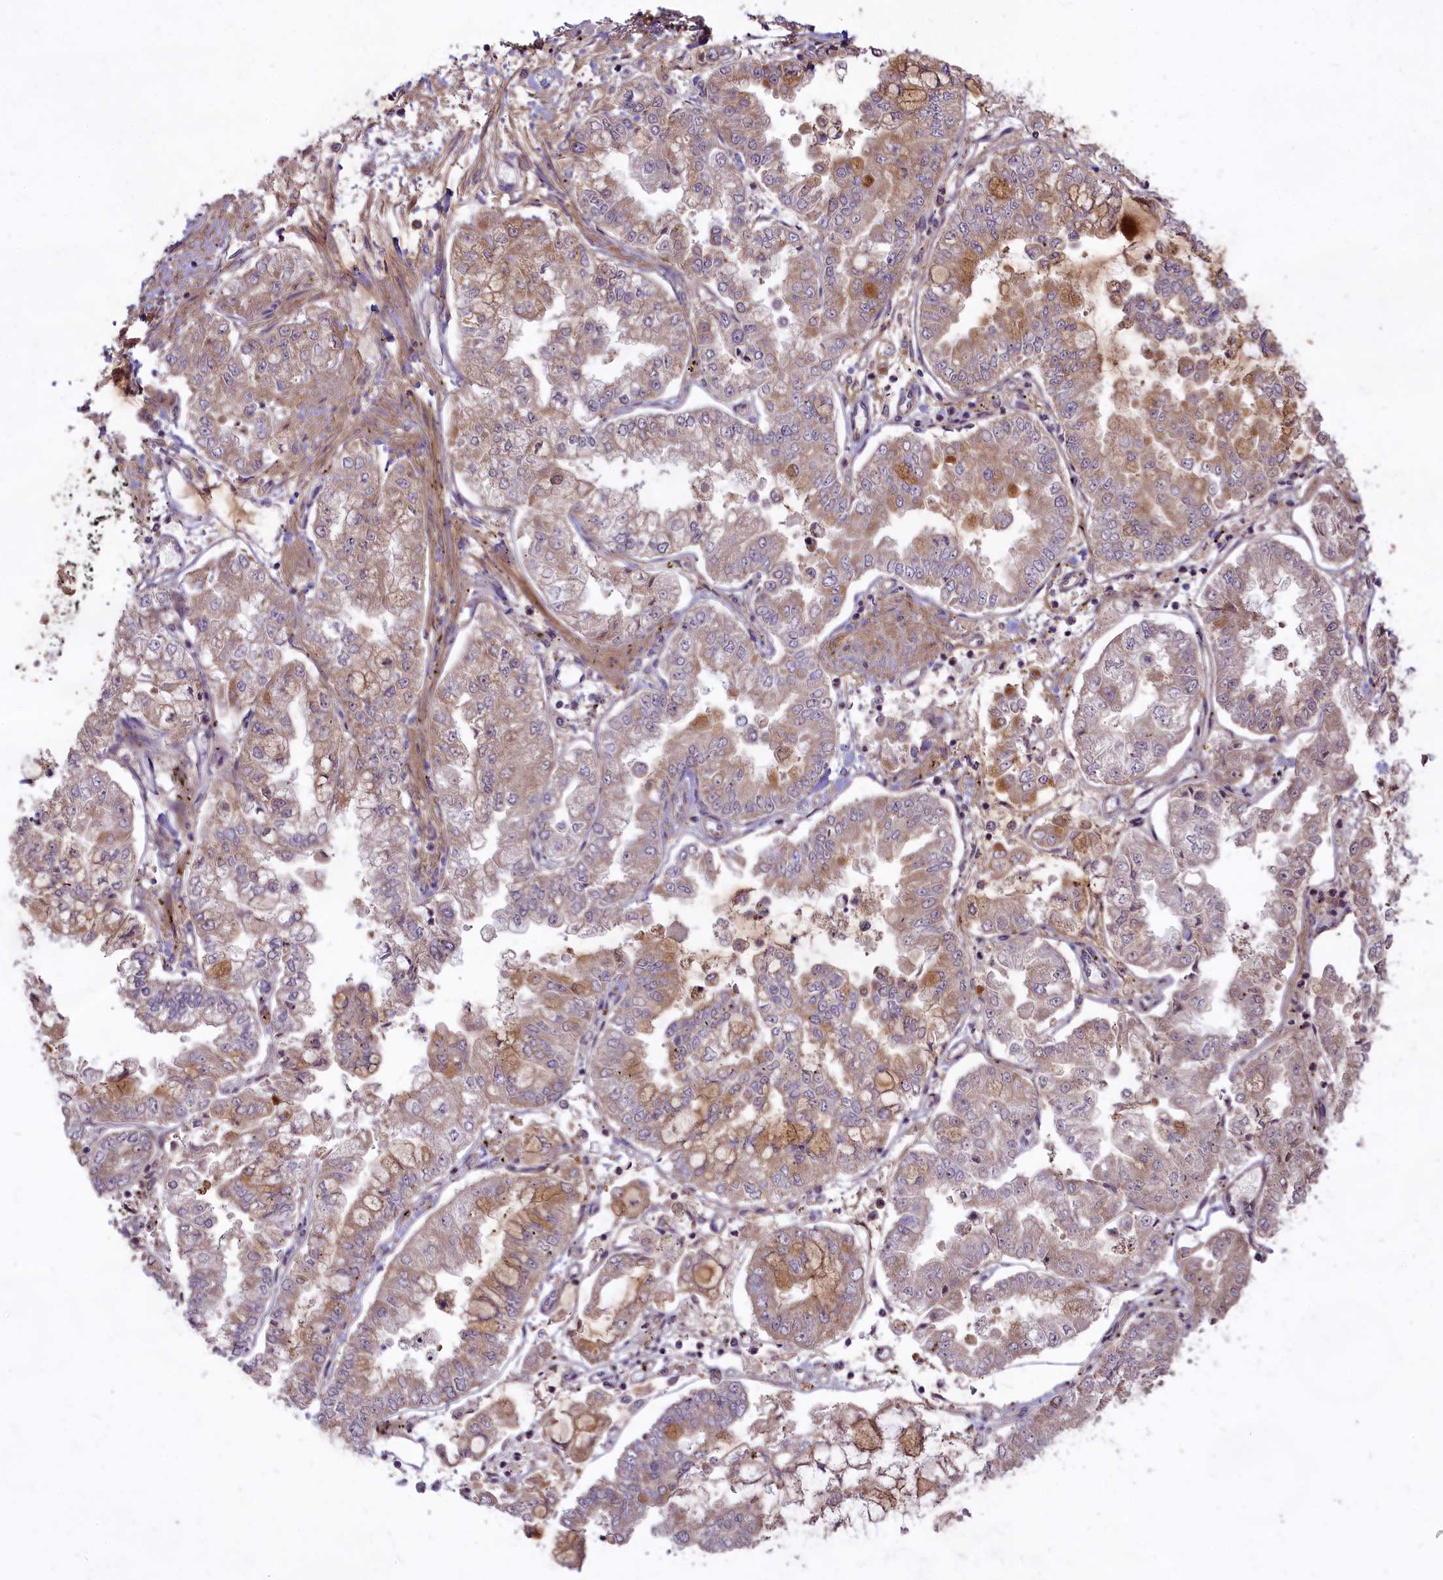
{"staining": {"intensity": "moderate", "quantity": "<25%", "location": "cytoplasmic/membranous"}, "tissue": "stomach cancer", "cell_type": "Tumor cells", "image_type": "cancer", "snomed": [{"axis": "morphology", "description": "Adenocarcinoma, NOS"}, {"axis": "topography", "description": "Stomach"}], "caption": "Stomach cancer stained with DAB IHC exhibits low levels of moderate cytoplasmic/membranous staining in about <25% of tumor cells.", "gene": "MEMO1", "patient": {"sex": "male", "age": 76}}